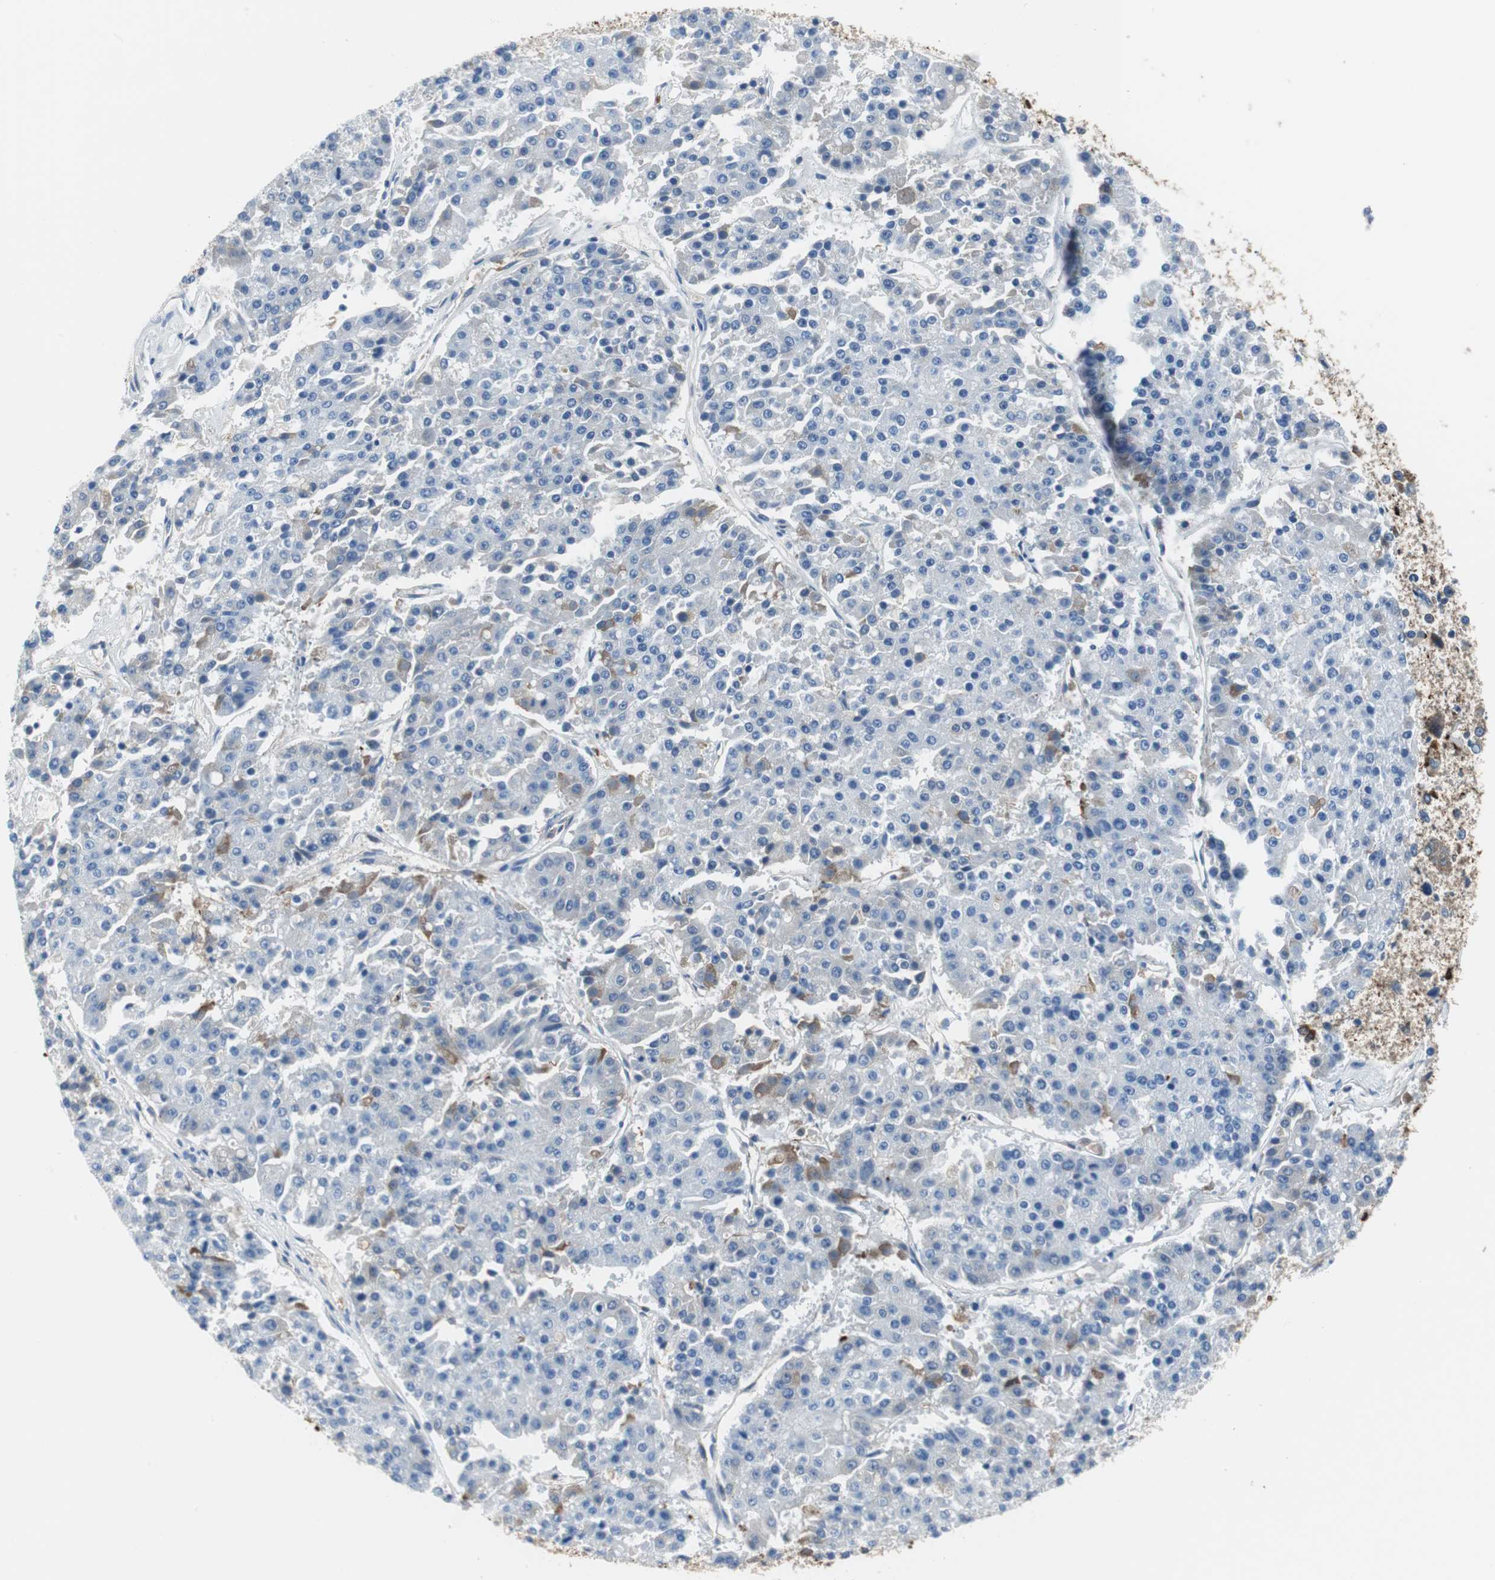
{"staining": {"intensity": "moderate", "quantity": "<25%", "location": "cytoplasmic/membranous"}, "tissue": "pancreatic cancer", "cell_type": "Tumor cells", "image_type": "cancer", "snomed": [{"axis": "morphology", "description": "Adenocarcinoma, NOS"}, {"axis": "topography", "description": "Pancreas"}], "caption": "High-magnification brightfield microscopy of pancreatic cancer (adenocarcinoma) stained with DAB (3,3'-diaminobenzidine) (brown) and counterstained with hematoxylin (blue). tumor cells exhibit moderate cytoplasmic/membranous expression is present in approximately<25% of cells.", "gene": "APCS", "patient": {"sex": "male", "age": 50}}